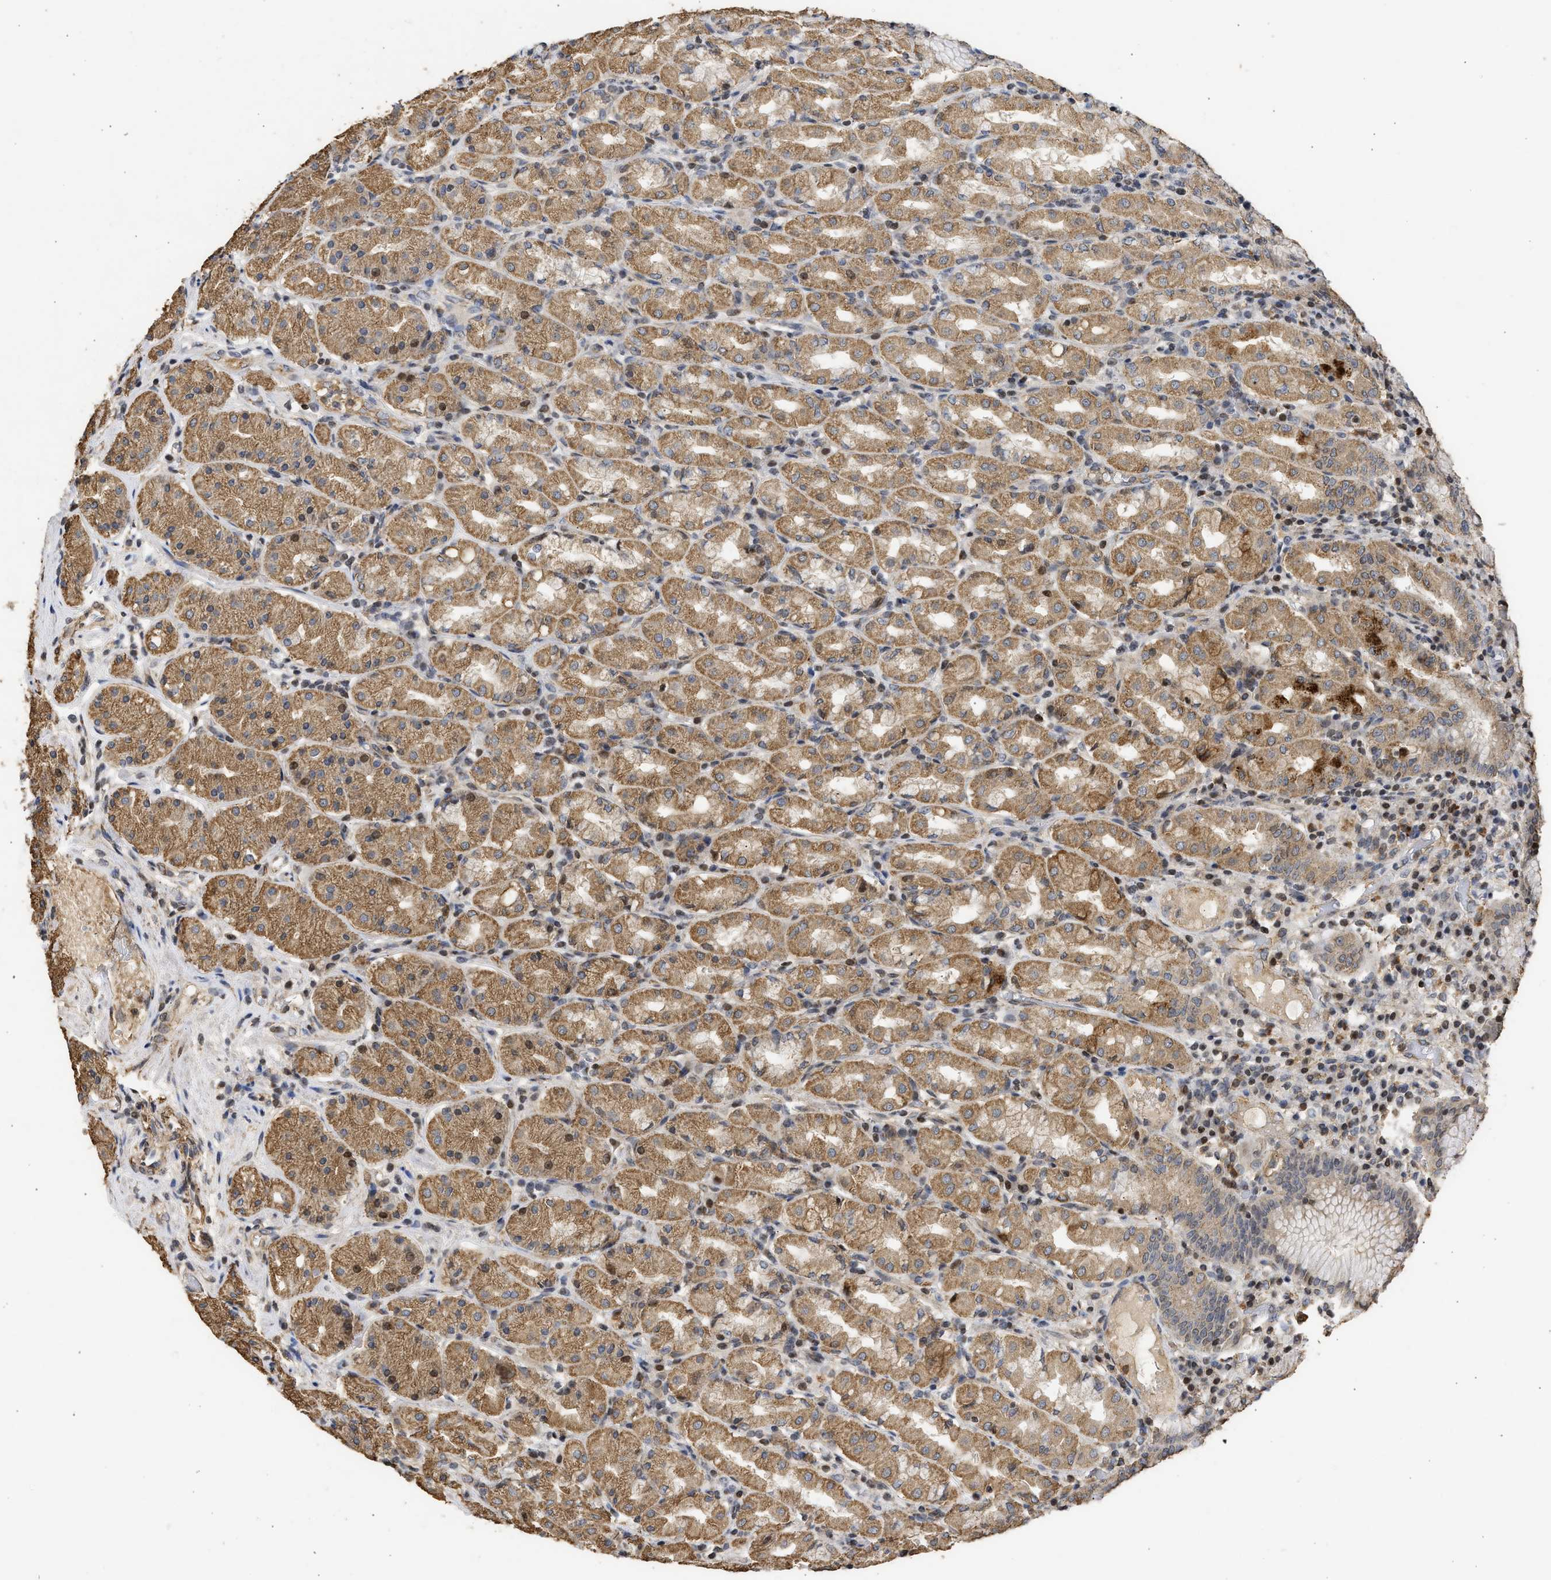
{"staining": {"intensity": "moderate", "quantity": ">75%", "location": "cytoplasmic/membranous,nuclear"}, "tissue": "stomach", "cell_type": "Glandular cells", "image_type": "normal", "snomed": [{"axis": "morphology", "description": "Normal tissue, NOS"}, {"axis": "topography", "description": "Stomach"}, {"axis": "topography", "description": "Stomach, lower"}], "caption": "Immunohistochemistry image of unremarkable stomach: human stomach stained using IHC displays medium levels of moderate protein expression localized specifically in the cytoplasmic/membranous,nuclear of glandular cells, appearing as a cytoplasmic/membranous,nuclear brown color.", "gene": "ENSG00000142539", "patient": {"sex": "female", "age": 56}}